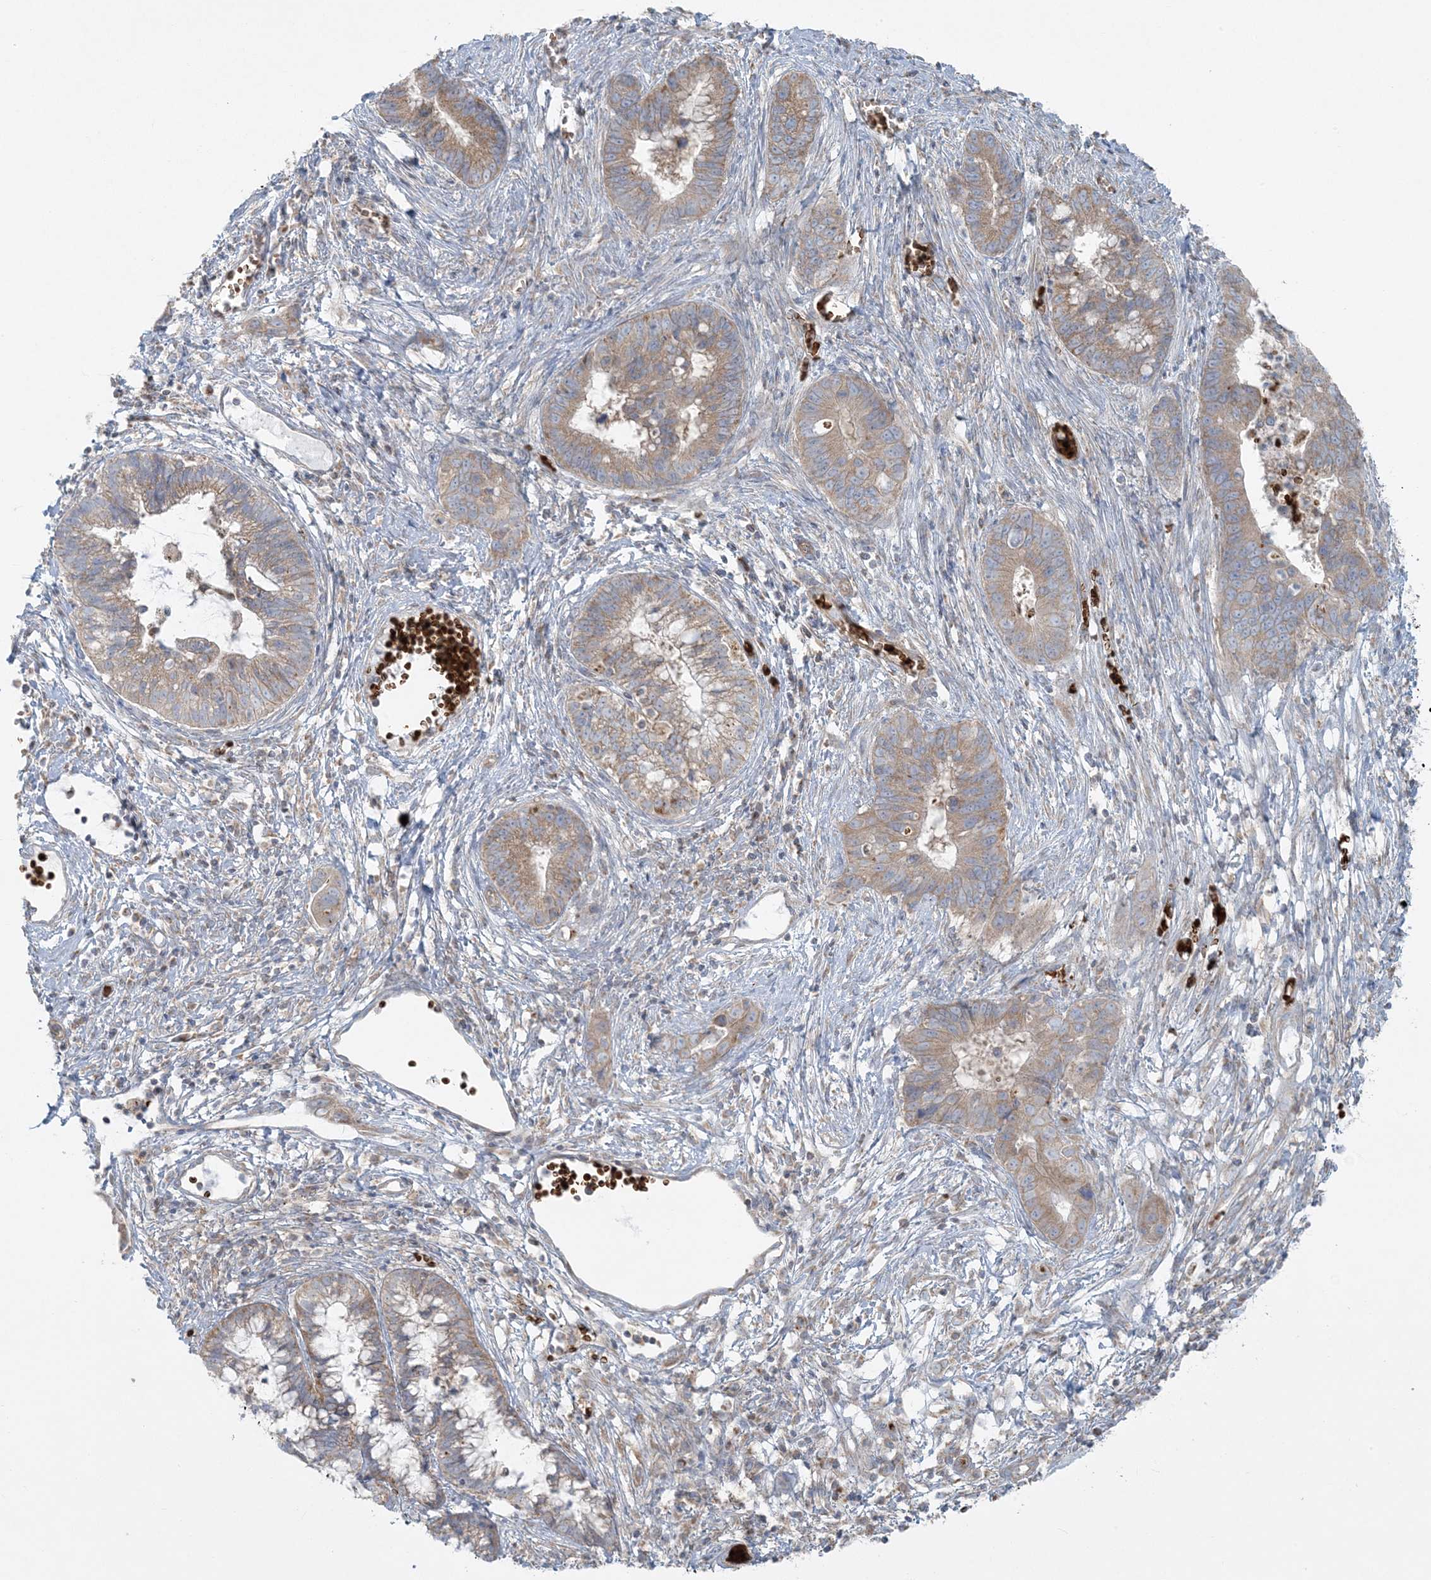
{"staining": {"intensity": "weak", "quantity": ">75%", "location": "cytoplasmic/membranous"}, "tissue": "cervical cancer", "cell_type": "Tumor cells", "image_type": "cancer", "snomed": [{"axis": "morphology", "description": "Adenocarcinoma, NOS"}, {"axis": "topography", "description": "Cervix"}], "caption": "IHC micrograph of neoplastic tissue: cervical cancer stained using immunohistochemistry (IHC) demonstrates low levels of weak protein expression localized specifically in the cytoplasmic/membranous of tumor cells, appearing as a cytoplasmic/membranous brown color.", "gene": "PIK3R4", "patient": {"sex": "female", "age": 44}}